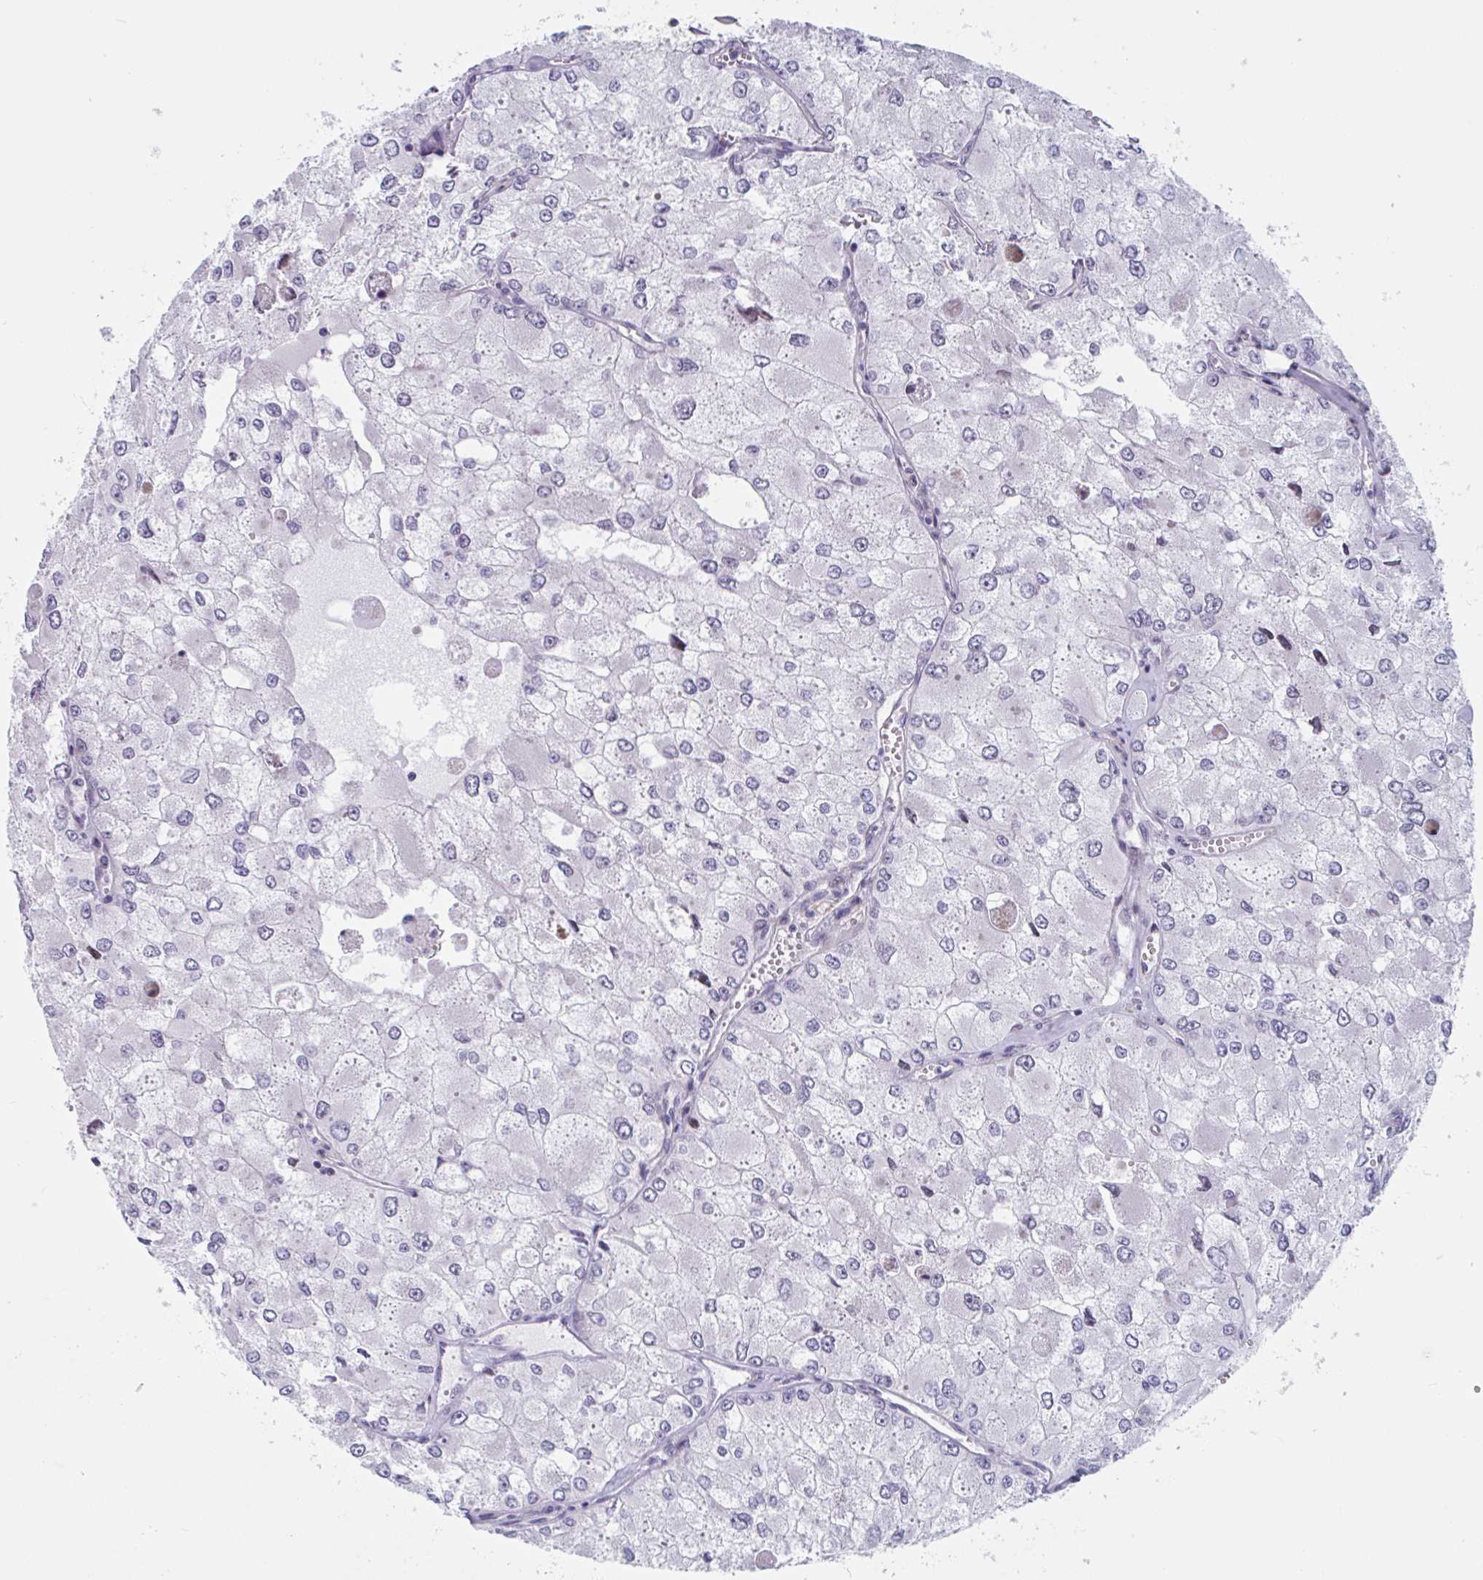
{"staining": {"intensity": "negative", "quantity": "none", "location": "none"}, "tissue": "renal cancer", "cell_type": "Tumor cells", "image_type": "cancer", "snomed": [{"axis": "morphology", "description": "Adenocarcinoma, NOS"}, {"axis": "topography", "description": "Kidney"}], "caption": "Immunohistochemical staining of human adenocarcinoma (renal) shows no significant expression in tumor cells.", "gene": "DUXA", "patient": {"sex": "female", "age": 70}}